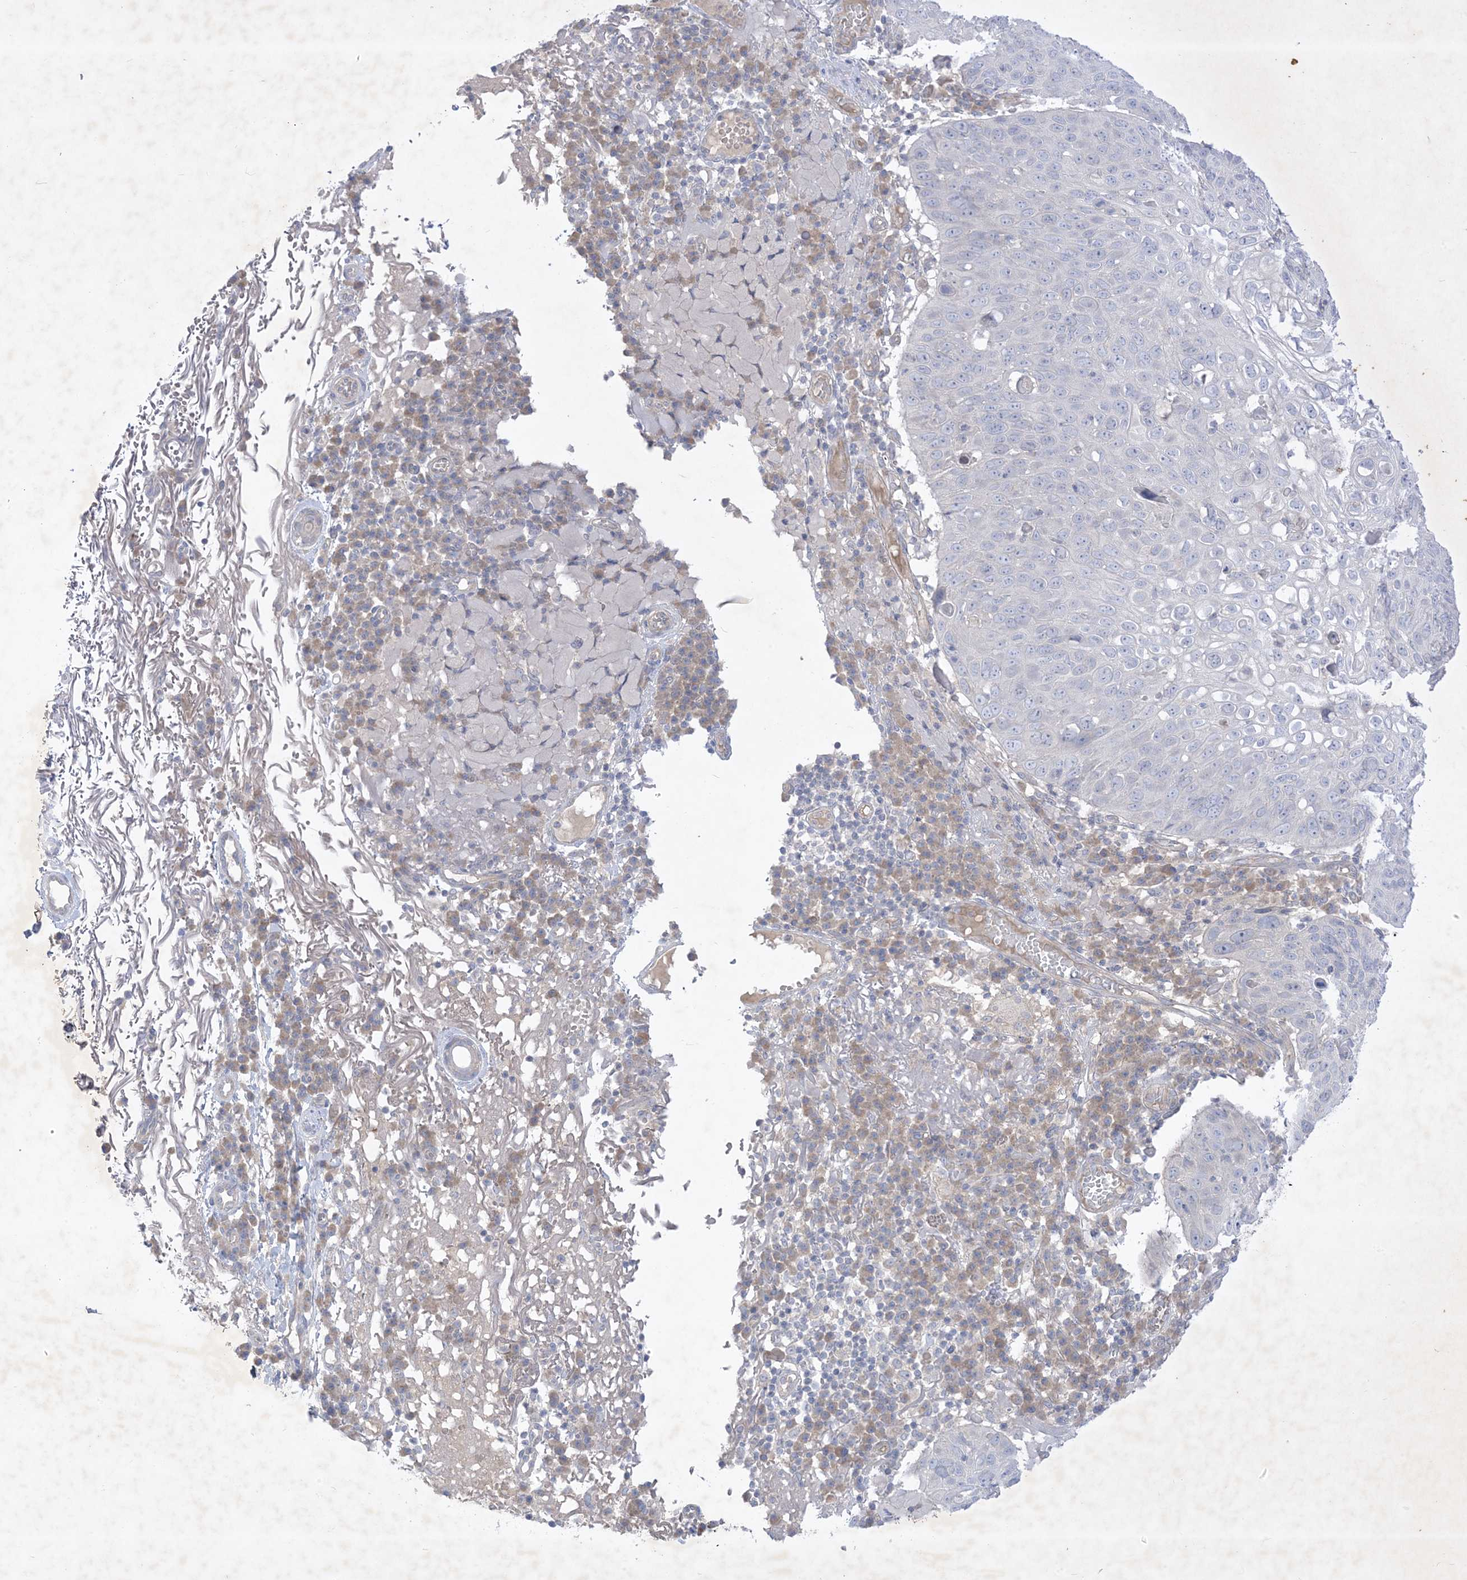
{"staining": {"intensity": "negative", "quantity": "none", "location": "none"}, "tissue": "skin cancer", "cell_type": "Tumor cells", "image_type": "cancer", "snomed": [{"axis": "morphology", "description": "Squamous cell carcinoma, NOS"}, {"axis": "topography", "description": "Skin"}], "caption": "High power microscopy histopathology image of an immunohistochemistry photomicrograph of skin cancer (squamous cell carcinoma), revealing no significant staining in tumor cells.", "gene": "PLEKHA3", "patient": {"sex": "female", "age": 90}}